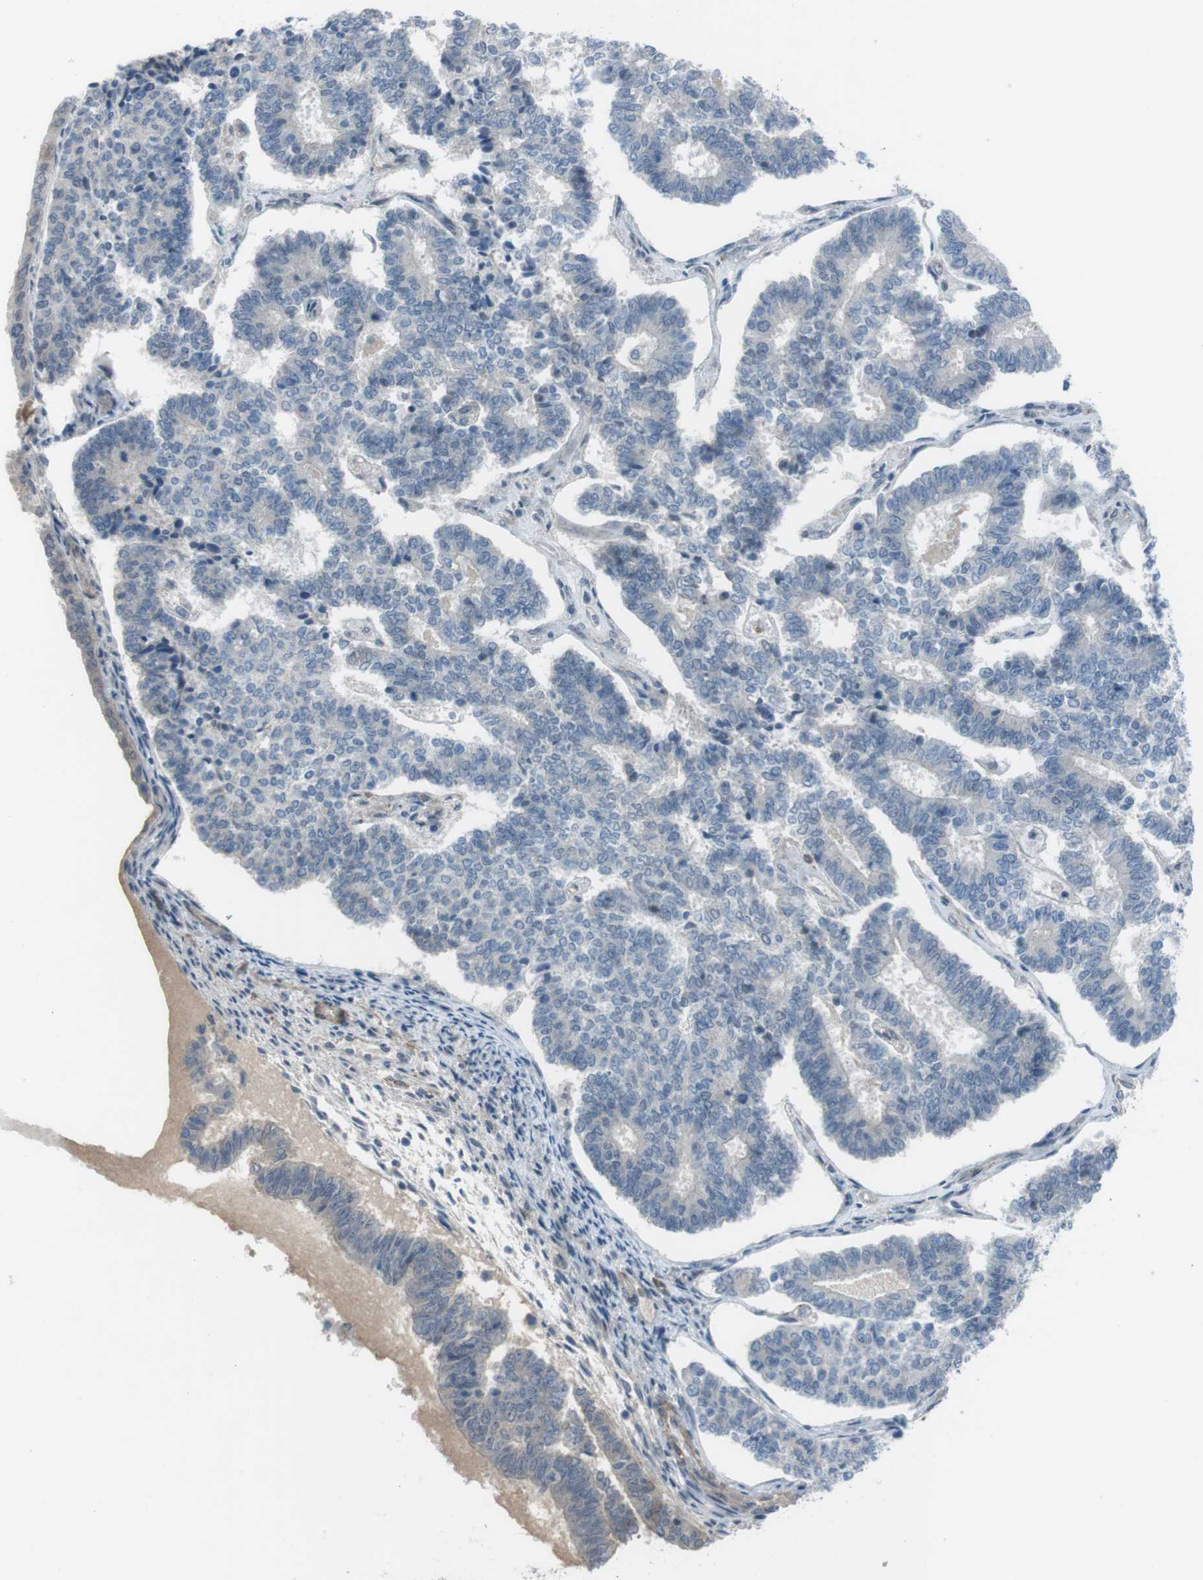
{"staining": {"intensity": "negative", "quantity": "none", "location": "none"}, "tissue": "endometrial cancer", "cell_type": "Tumor cells", "image_type": "cancer", "snomed": [{"axis": "morphology", "description": "Adenocarcinoma, NOS"}, {"axis": "topography", "description": "Endometrium"}], "caption": "Immunohistochemistry histopathology image of neoplastic tissue: human adenocarcinoma (endometrial) stained with DAB (3,3'-diaminobenzidine) demonstrates no significant protein expression in tumor cells.", "gene": "ANK2", "patient": {"sex": "female", "age": 70}}